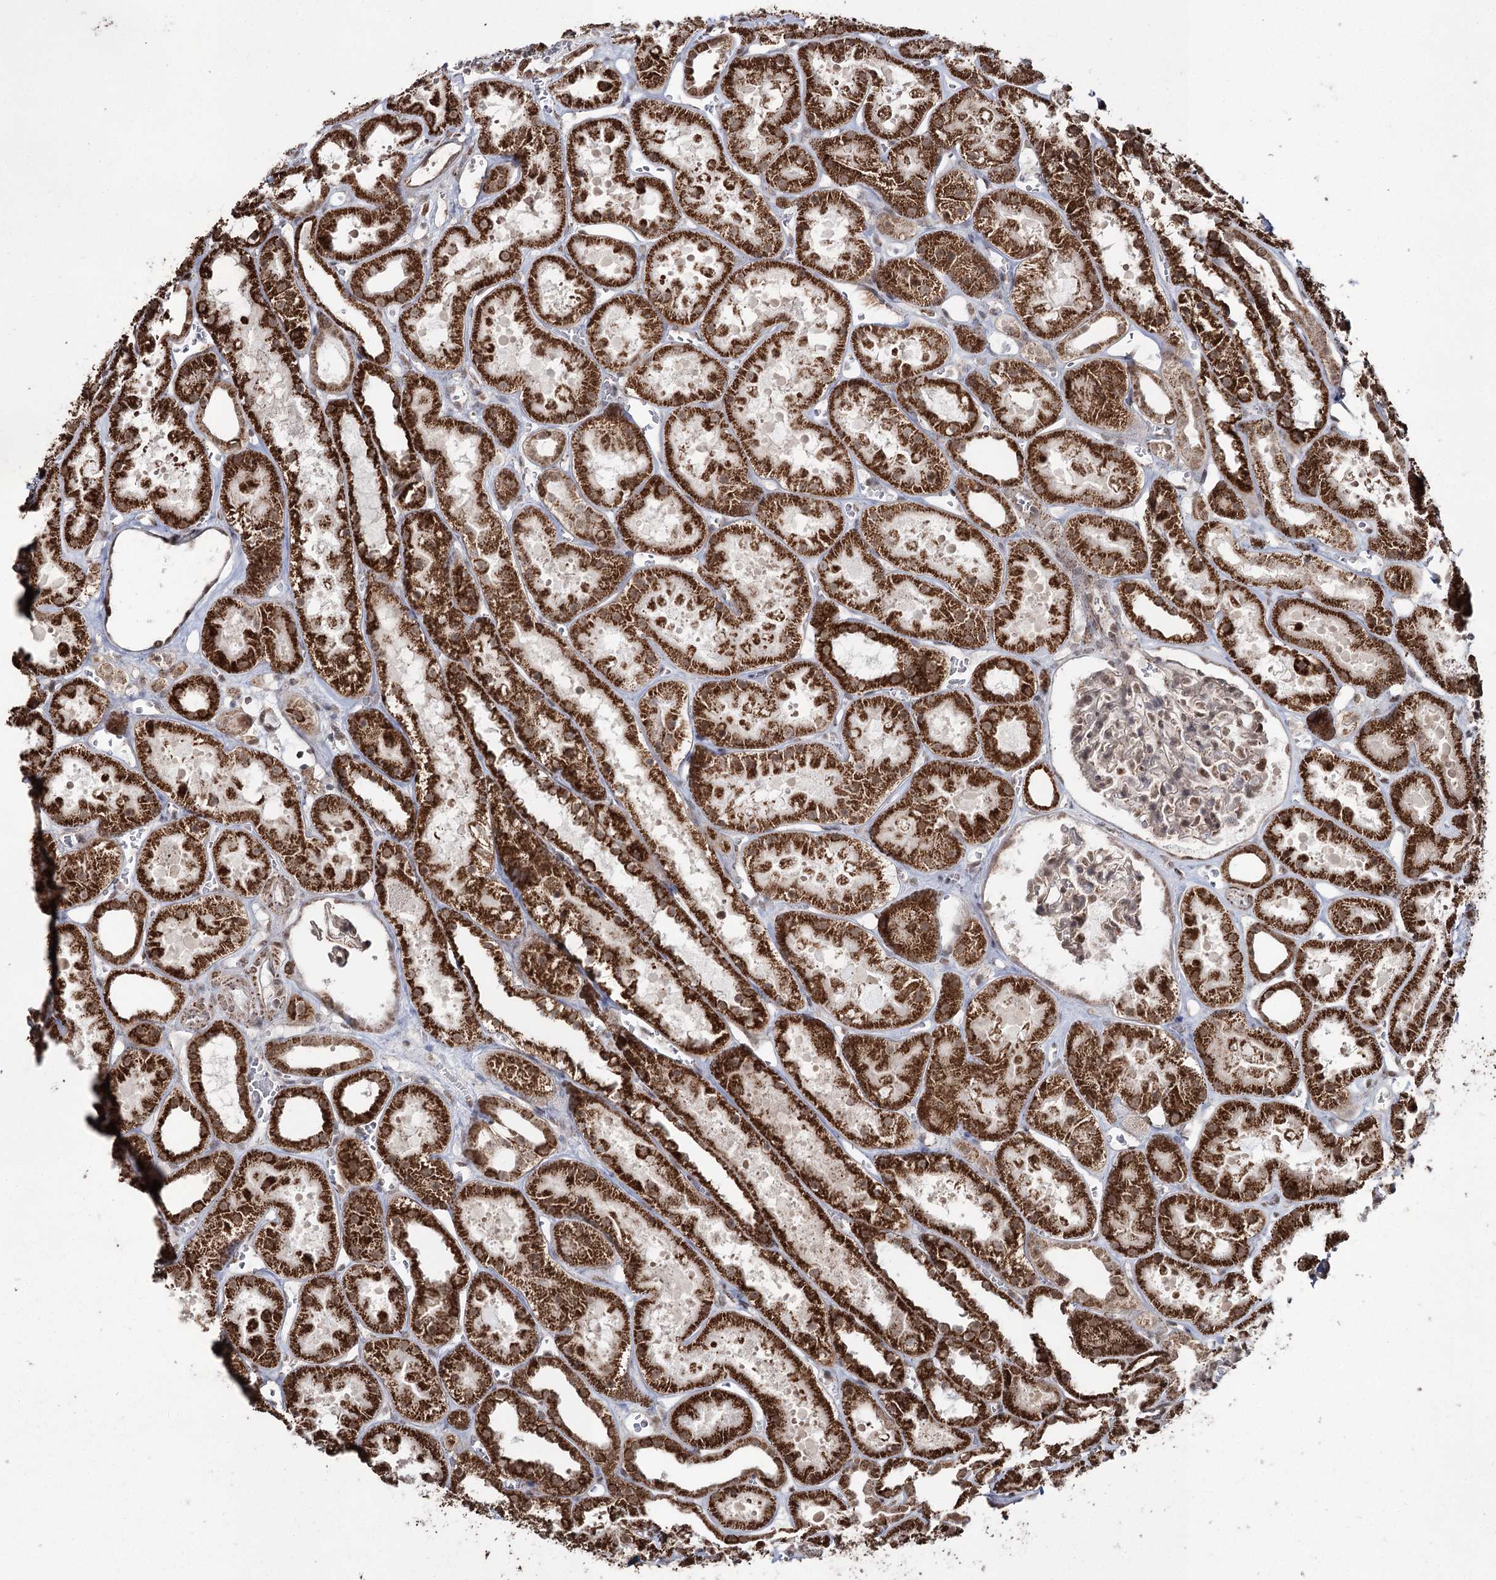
{"staining": {"intensity": "weak", "quantity": "25%-75%", "location": "cytoplasmic/membranous,nuclear"}, "tissue": "kidney", "cell_type": "Cells in glomeruli", "image_type": "normal", "snomed": [{"axis": "morphology", "description": "Normal tissue, NOS"}, {"axis": "topography", "description": "Kidney"}], "caption": "Protein staining exhibits weak cytoplasmic/membranous,nuclear staining in approximately 25%-75% of cells in glomeruli in benign kidney. (IHC, brightfield microscopy, high magnification).", "gene": "PDHX", "patient": {"sex": "female", "age": 41}}